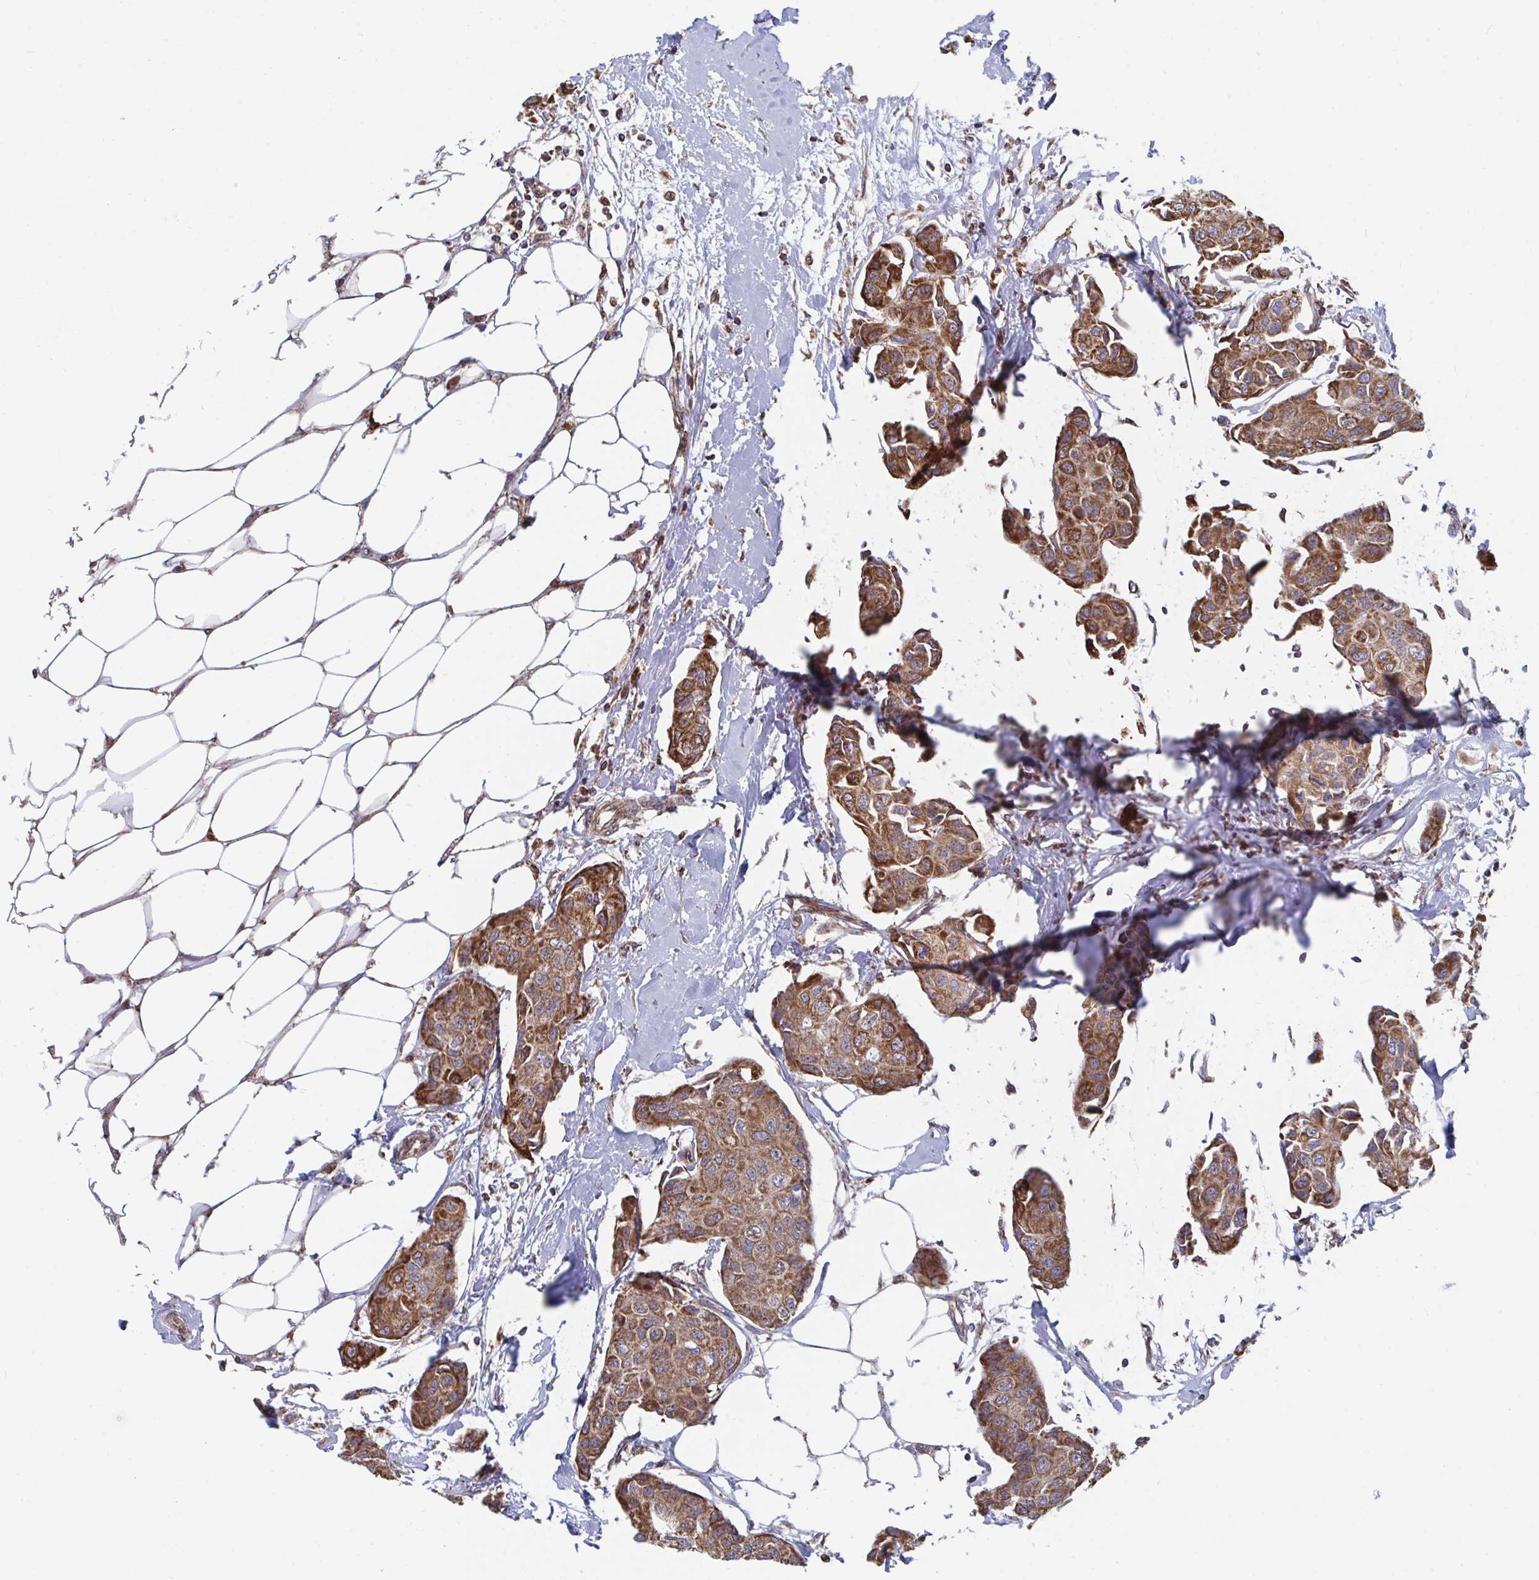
{"staining": {"intensity": "strong", "quantity": ">75%", "location": "cytoplasmic/membranous"}, "tissue": "breast cancer", "cell_type": "Tumor cells", "image_type": "cancer", "snomed": [{"axis": "morphology", "description": "Duct carcinoma"}, {"axis": "topography", "description": "Breast"}, {"axis": "topography", "description": "Lymph node"}], "caption": "Protein expression by immunohistochemistry (IHC) reveals strong cytoplasmic/membranous expression in about >75% of tumor cells in breast cancer. (brown staining indicates protein expression, while blue staining denotes nuclei).", "gene": "ELAVL1", "patient": {"sex": "female", "age": 80}}